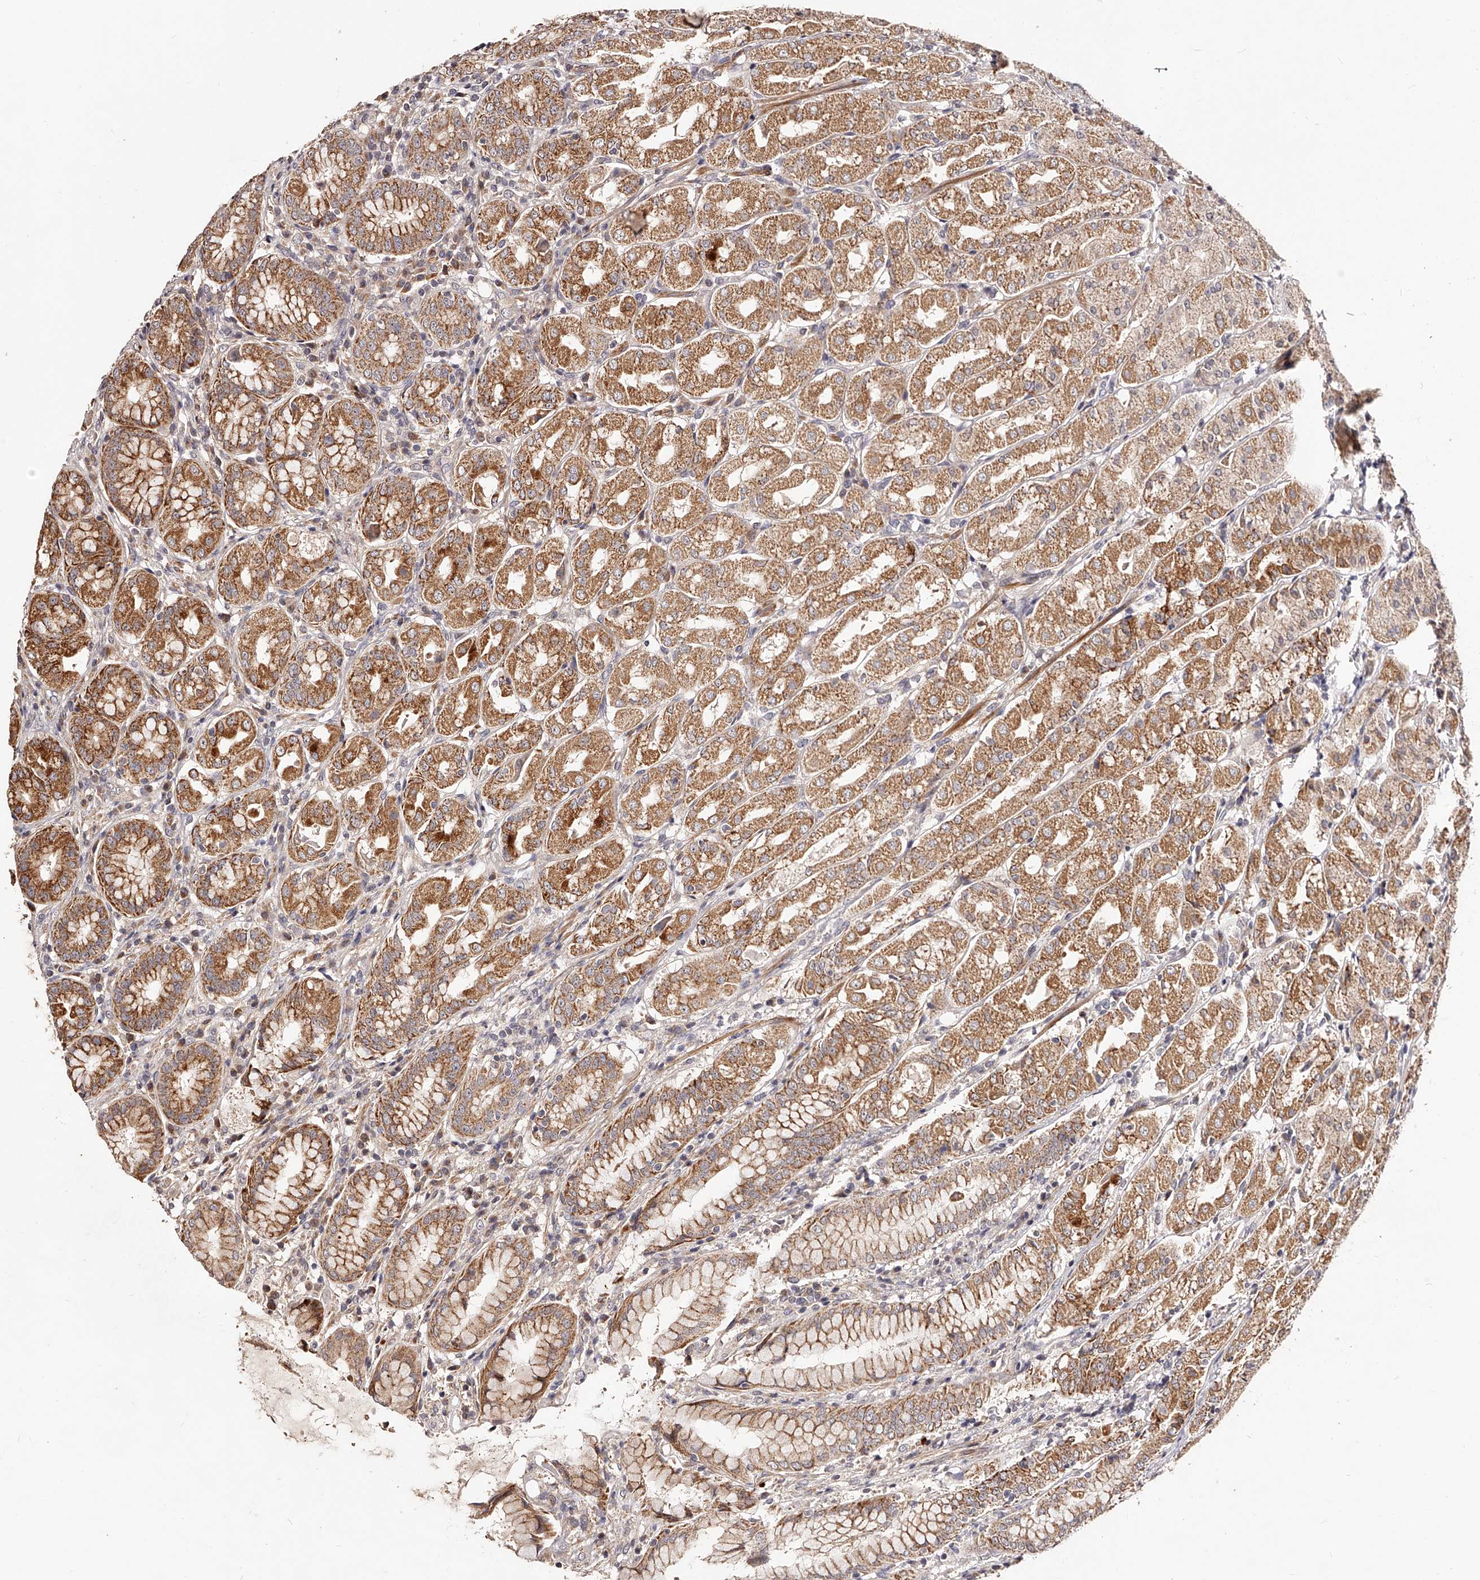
{"staining": {"intensity": "moderate", "quantity": ">75%", "location": "cytoplasmic/membranous"}, "tissue": "stomach", "cell_type": "Glandular cells", "image_type": "normal", "snomed": [{"axis": "morphology", "description": "Normal tissue, NOS"}, {"axis": "topography", "description": "Stomach"}, {"axis": "topography", "description": "Stomach, lower"}], "caption": "An image showing moderate cytoplasmic/membranous positivity in about >75% of glandular cells in normal stomach, as visualized by brown immunohistochemical staining.", "gene": "ZNF502", "patient": {"sex": "female", "age": 56}}